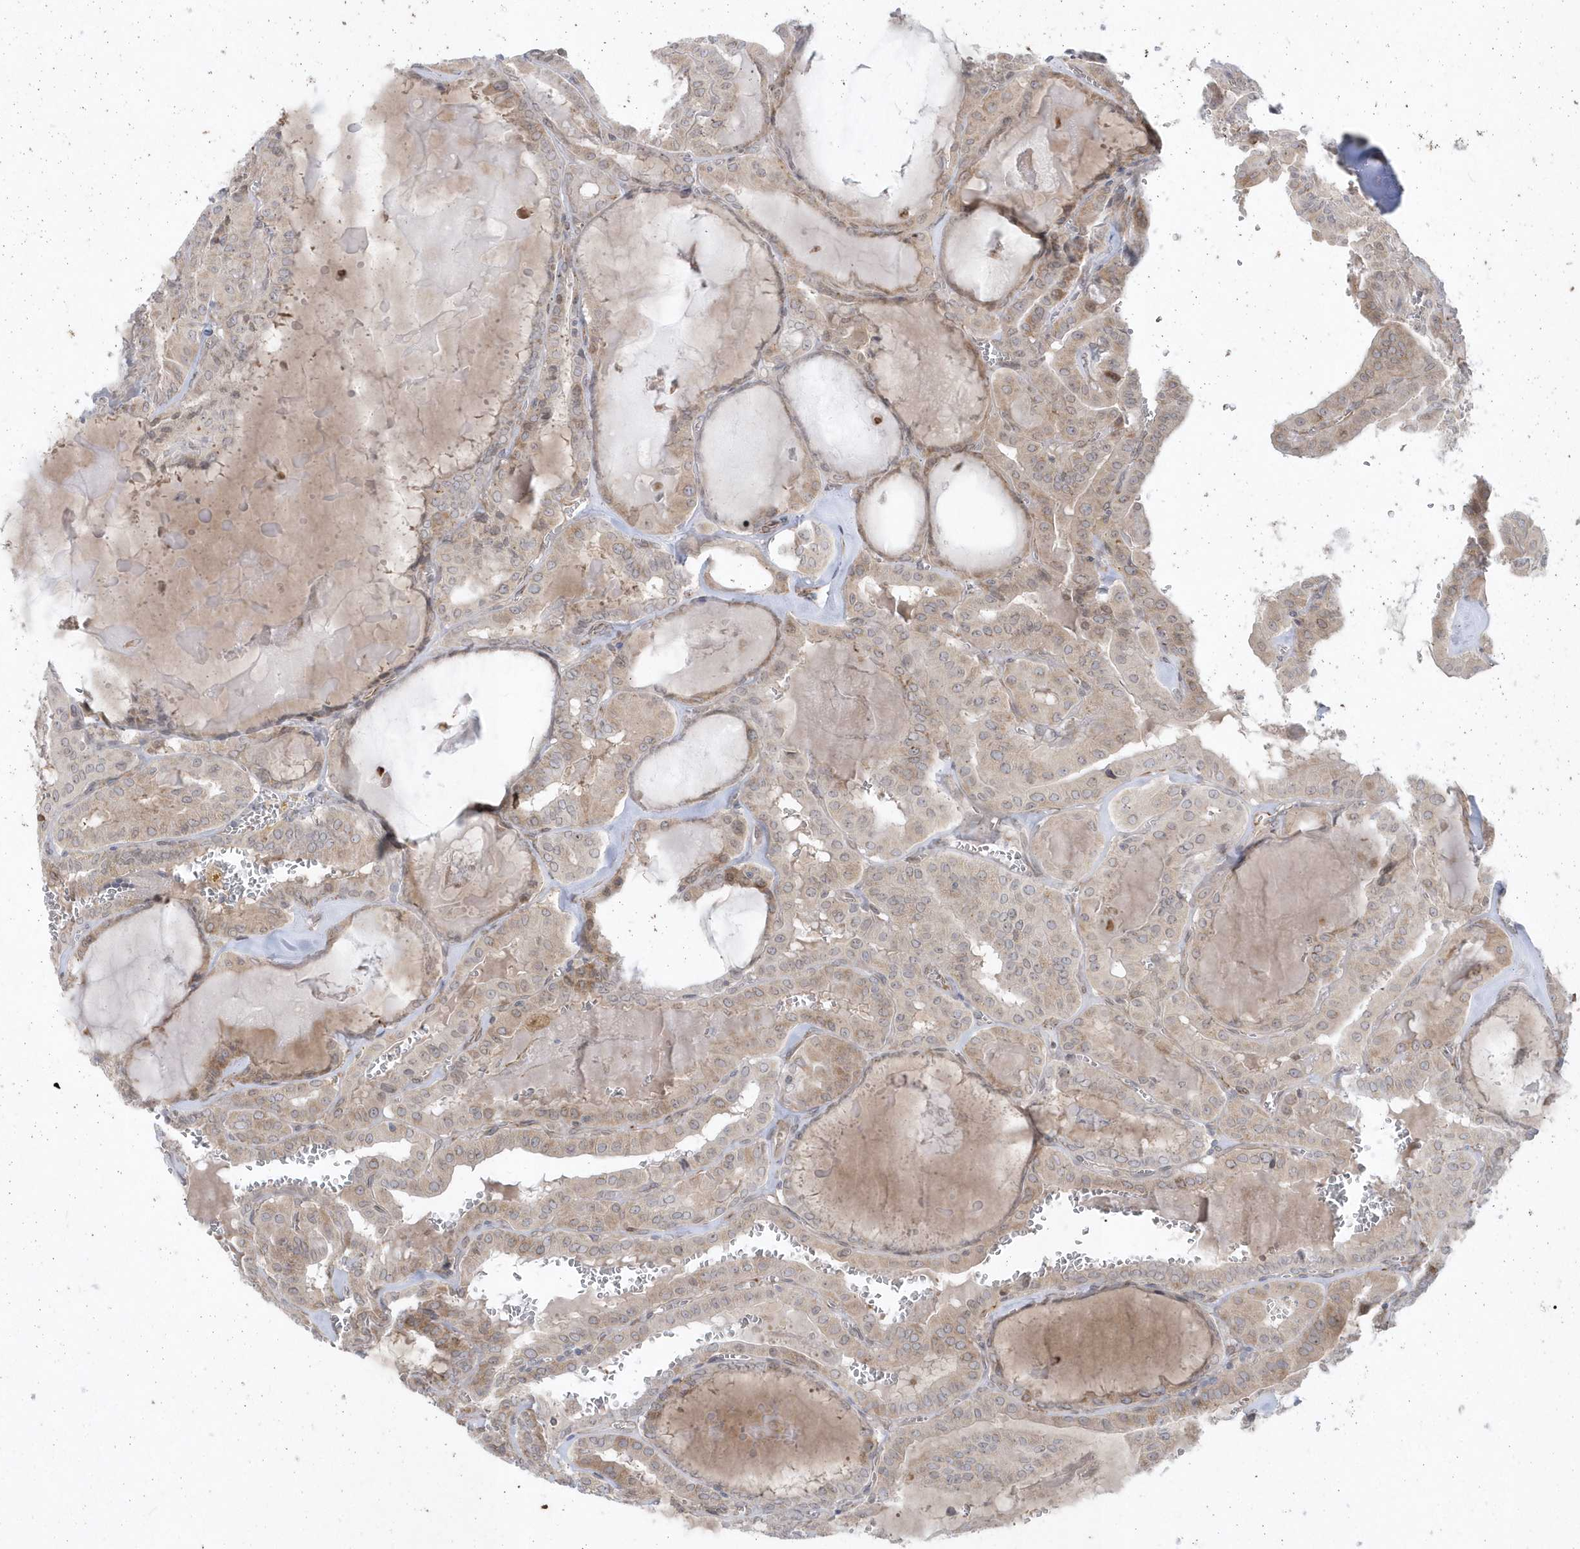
{"staining": {"intensity": "weak", "quantity": ">75%", "location": "cytoplasmic/membranous"}, "tissue": "thyroid cancer", "cell_type": "Tumor cells", "image_type": "cancer", "snomed": [{"axis": "morphology", "description": "Papillary adenocarcinoma, NOS"}, {"axis": "topography", "description": "Thyroid gland"}], "caption": "Protein analysis of thyroid cancer tissue demonstrates weak cytoplasmic/membranous staining in approximately >75% of tumor cells.", "gene": "DHX57", "patient": {"sex": "male", "age": 52}}